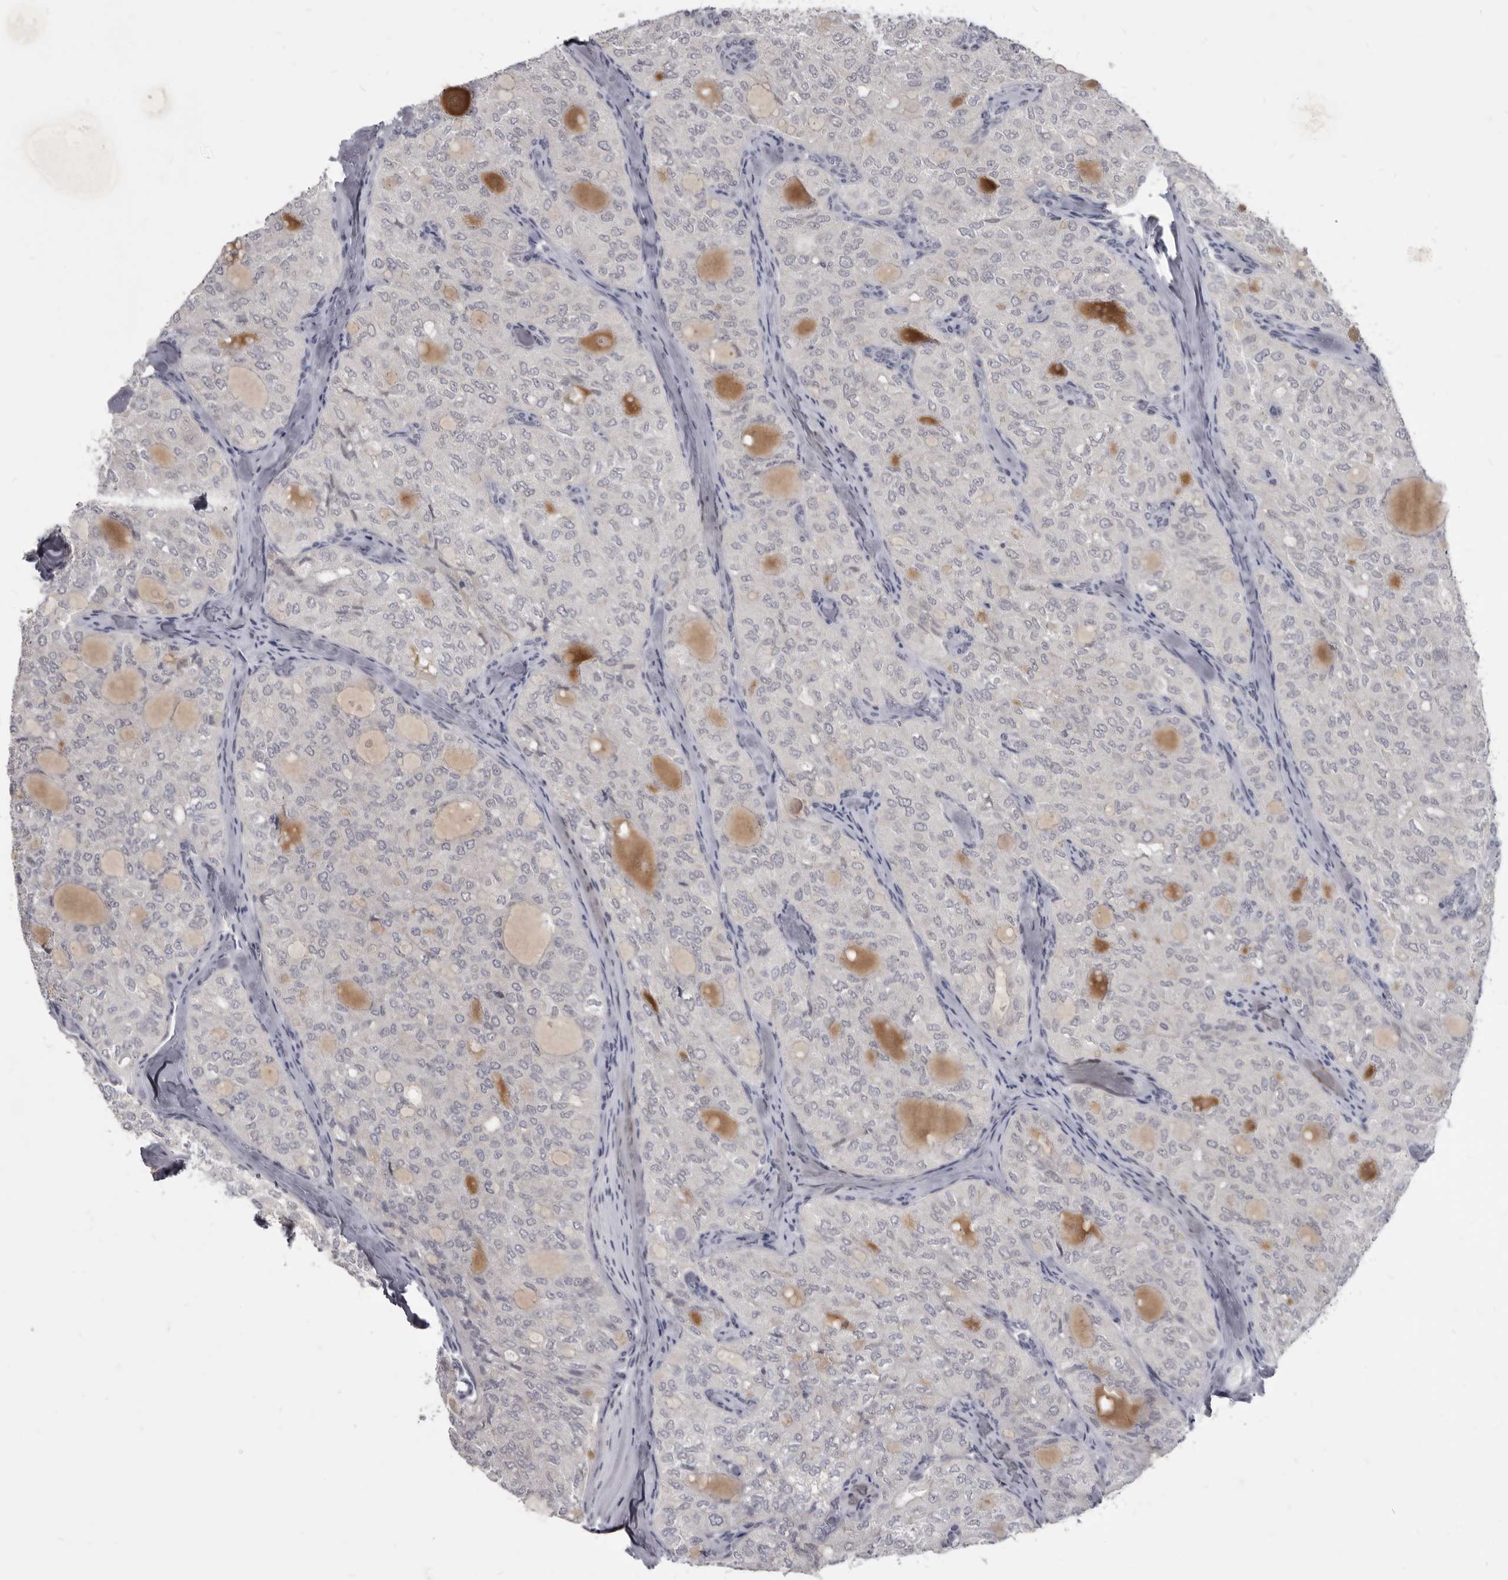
{"staining": {"intensity": "negative", "quantity": "none", "location": "none"}, "tissue": "thyroid cancer", "cell_type": "Tumor cells", "image_type": "cancer", "snomed": [{"axis": "morphology", "description": "Follicular adenoma carcinoma, NOS"}, {"axis": "topography", "description": "Thyroid gland"}], "caption": "Tumor cells show no significant protein expression in thyroid follicular adenoma carcinoma. (IHC, brightfield microscopy, high magnification).", "gene": "SULT1E1", "patient": {"sex": "male", "age": 75}}